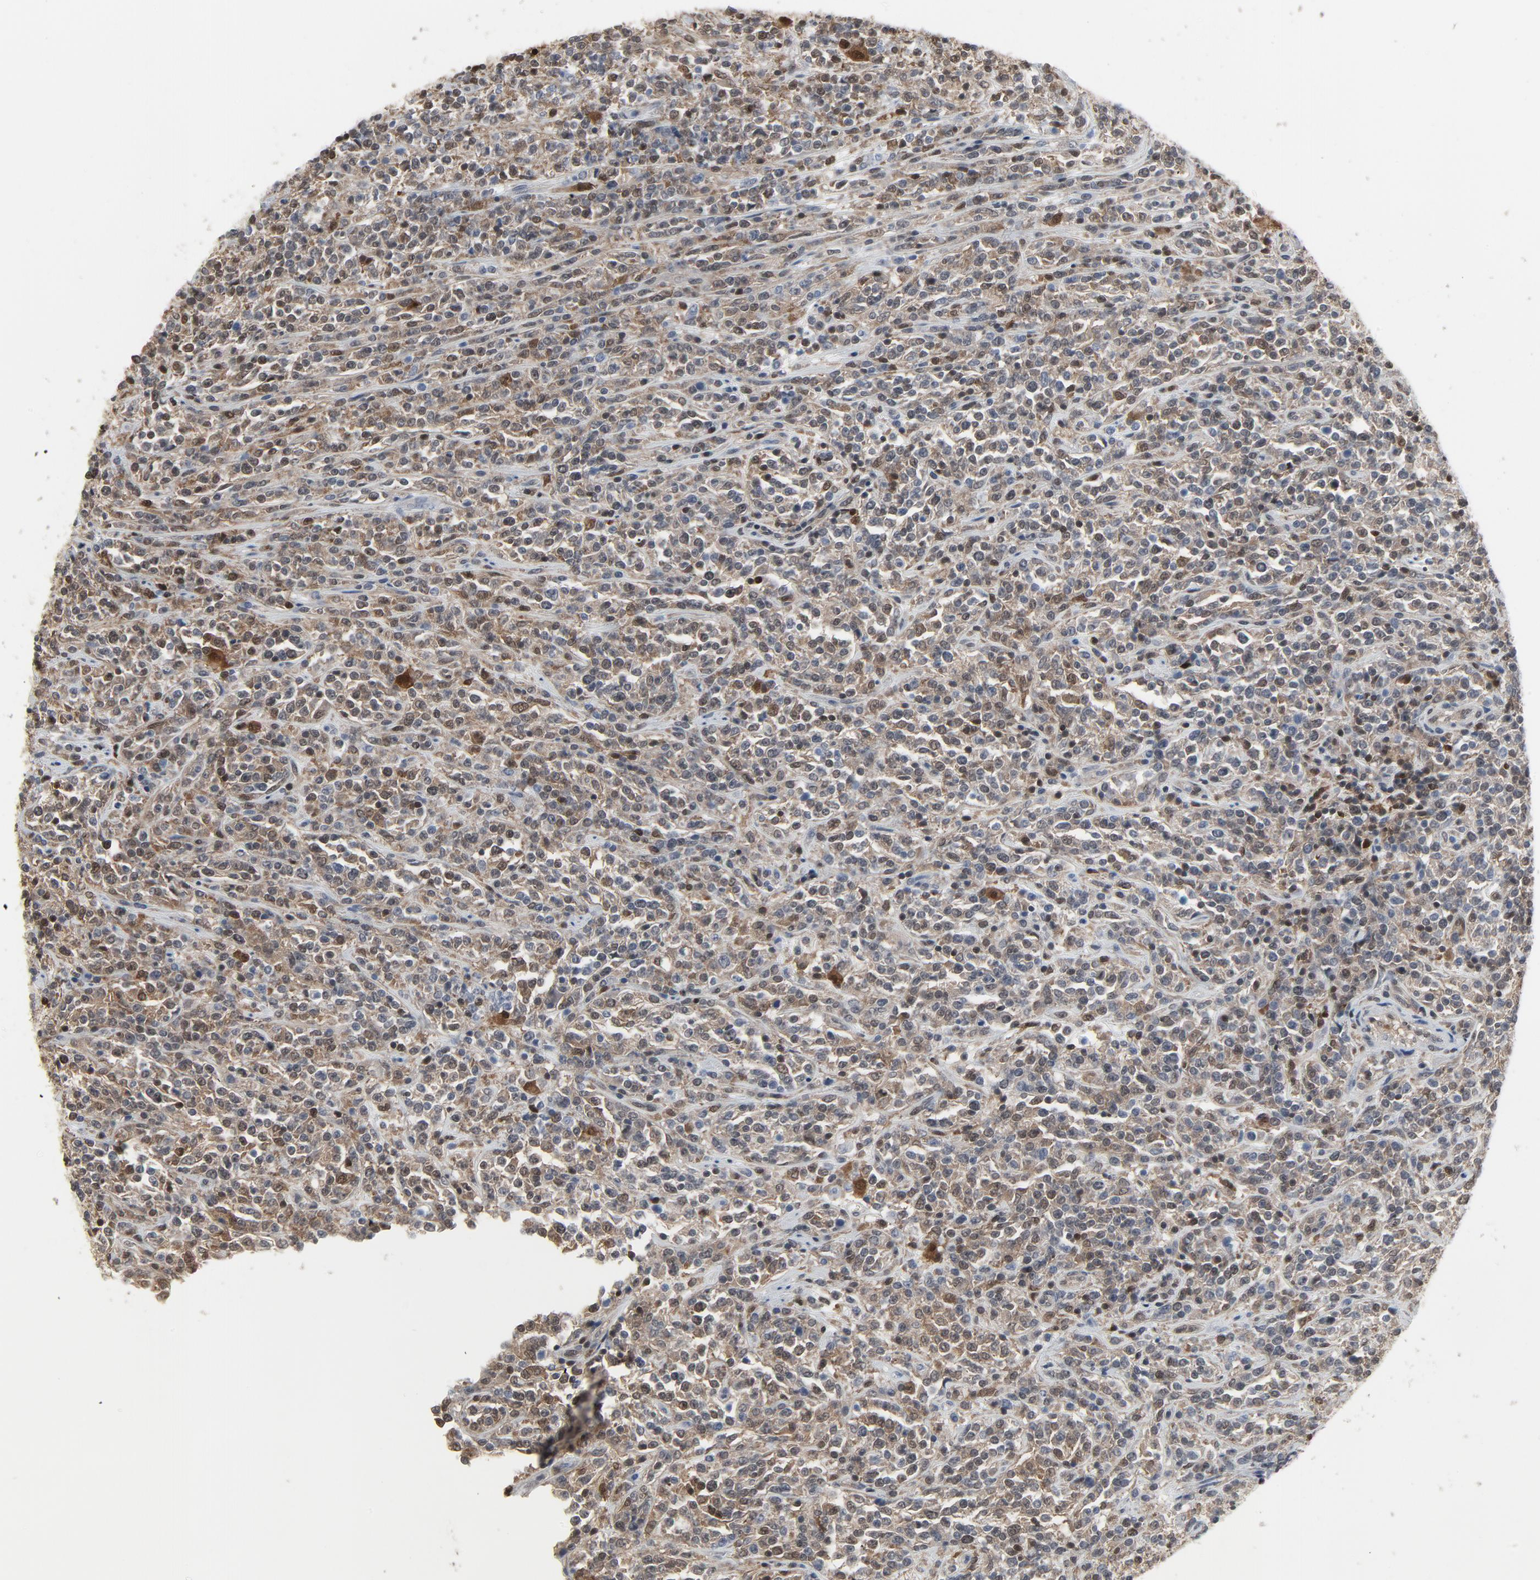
{"staining": {"intensity": "moderate", "quantity": ">75%", "location": "cytoplasmic/membranous,nuclear"}, "tissue": "lymphoma", "cell_type": "Tumor cells", "image_type": "cancer", "snomed": [{"axis": "morphology", "description": "Malignant lymphoma, non-Hodgkin's type, High grade"}, {"axis": "topography", "description": "Soft tissue"}], "caption": "Protein staining of malignant lymphoma, non-Hodgkin's type (high-grade) tissue shows moderate cytoplasmic/membranous and nuclear positivity in about >75% of tumor cells.", "gene": "STAT5A", "patient": {"sex": "male", "age": 18}}